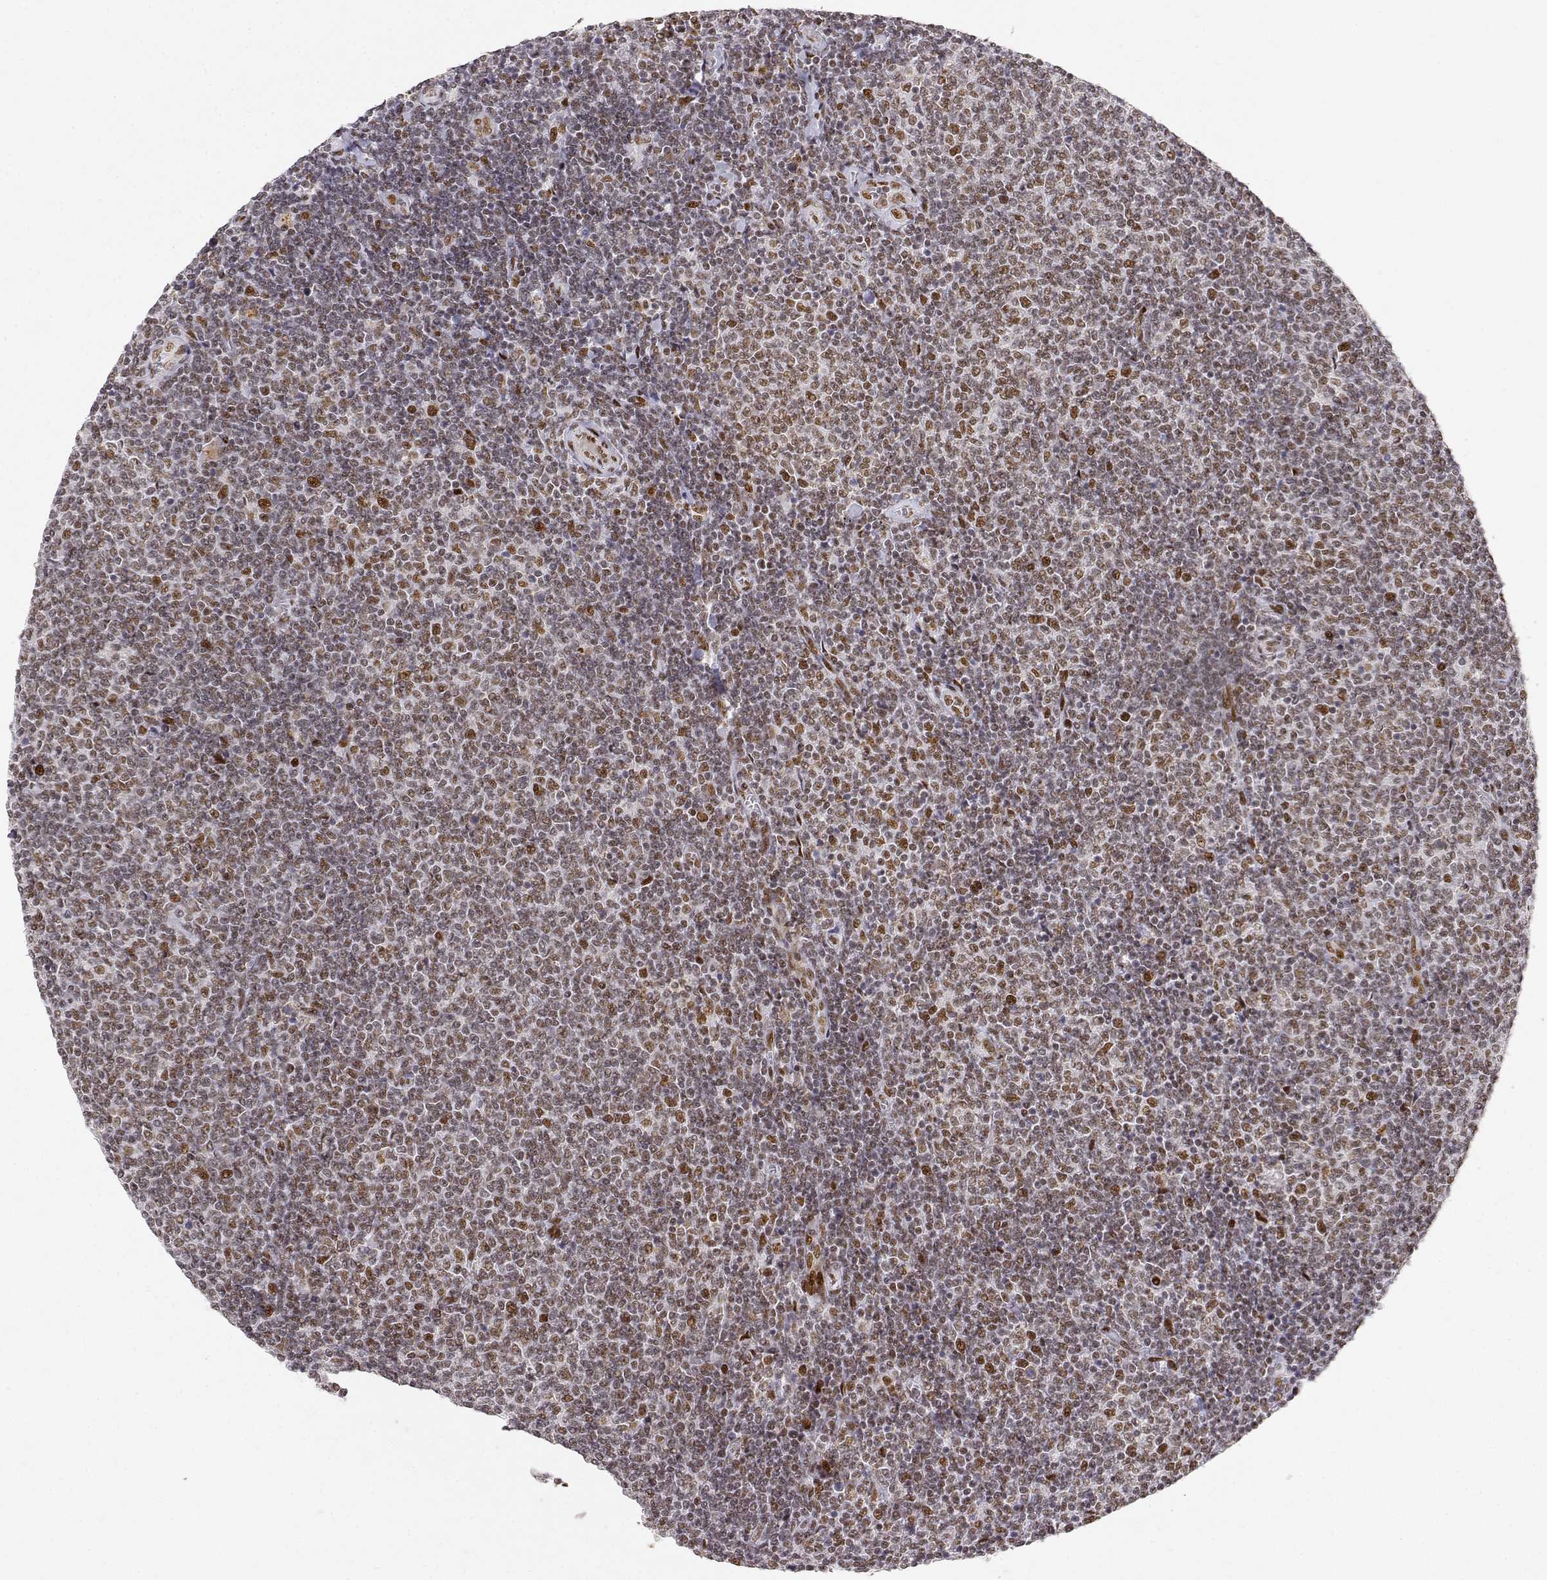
{"staining": {"intensity": "moderate", "quantity": "25%-75%", "location": "nuclear"}, "tissue": "lymphoma", "cell_type": "Tumor cells", "image_type": "cancer", "snomed": [{"axis": "morphology", "description": "Malignant lymphoma, non-Hodgkin's type, Low grade"}, {"axis": "topography", "description": "Lymph node"}], "caption": "Approximately 25%-75% of tumor cells in human malignant lymphoma, non-Hodgkin's type (low-grade) display moderate nuclear protein positivity as visualized by brown immunohistochemical staining.", "gene": "RSF1", "patient": {"sex": "male", "age": 52}}